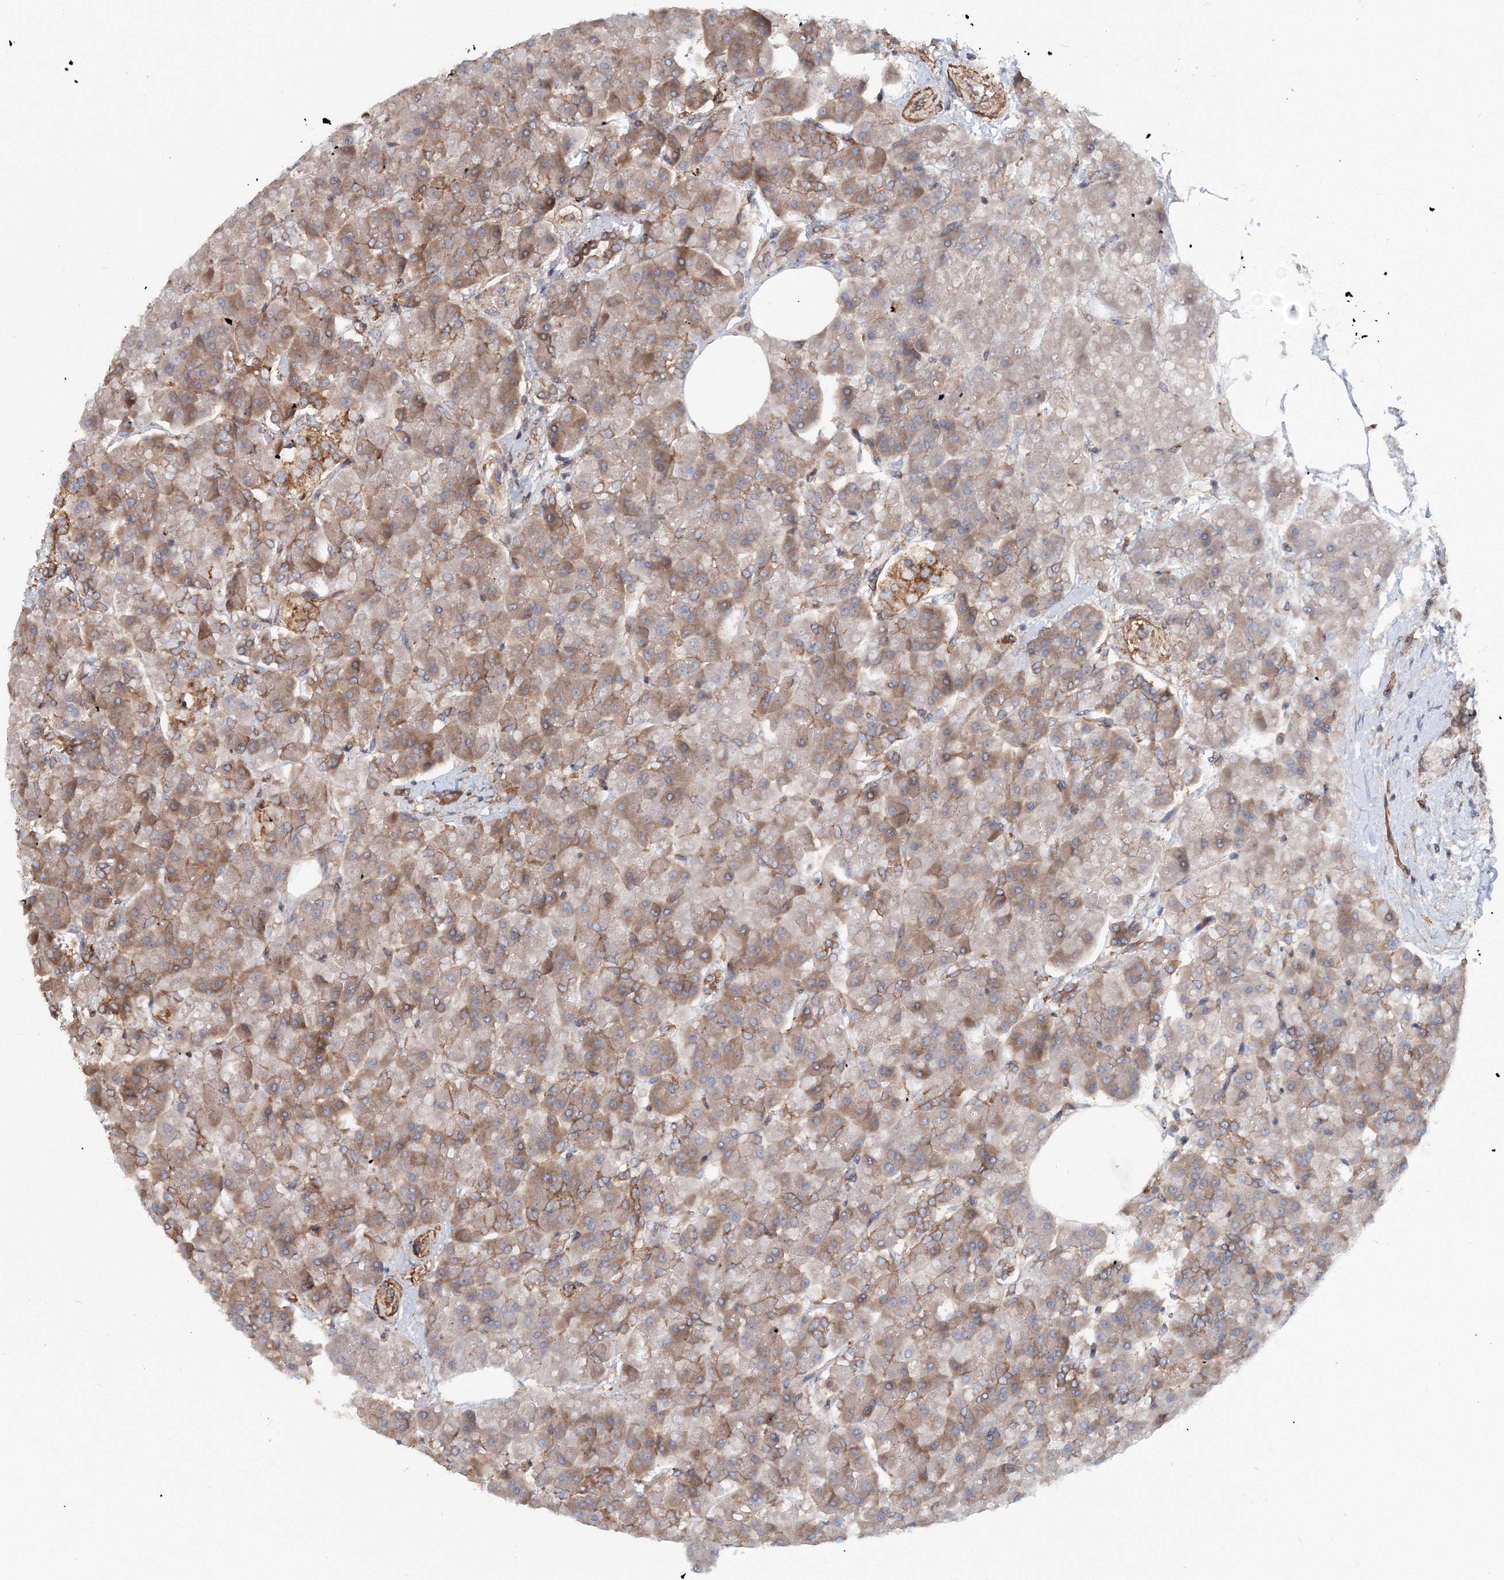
{"staining": {"intensity": "moderate", "quantity": "25%-75%", "location": "cytoplasmic/membranous"}, "tissue": "pancreas", "cell_type": "Exocrine glandular cells", "image_type": "normal", "snomed": [{"axis": "morphology", "description": "Normal tissue, NOS"}, {"axis": "topography", "description": "Pancreas"}], "caption": "Normal pancreas demonstrates moderate cytoplasmic/membranous expression in about 25%-75% of exocrine glandular cells, visualized by immunohistochemistry. The staining is performed using DAB (3,3'-diaminobenzidine) brown chromogen to label protein expression. The nuclei are counter-stained blue using hematoxylin.", "gene": "EXOC1", "patient": {"sex": "female", "age": 70}}